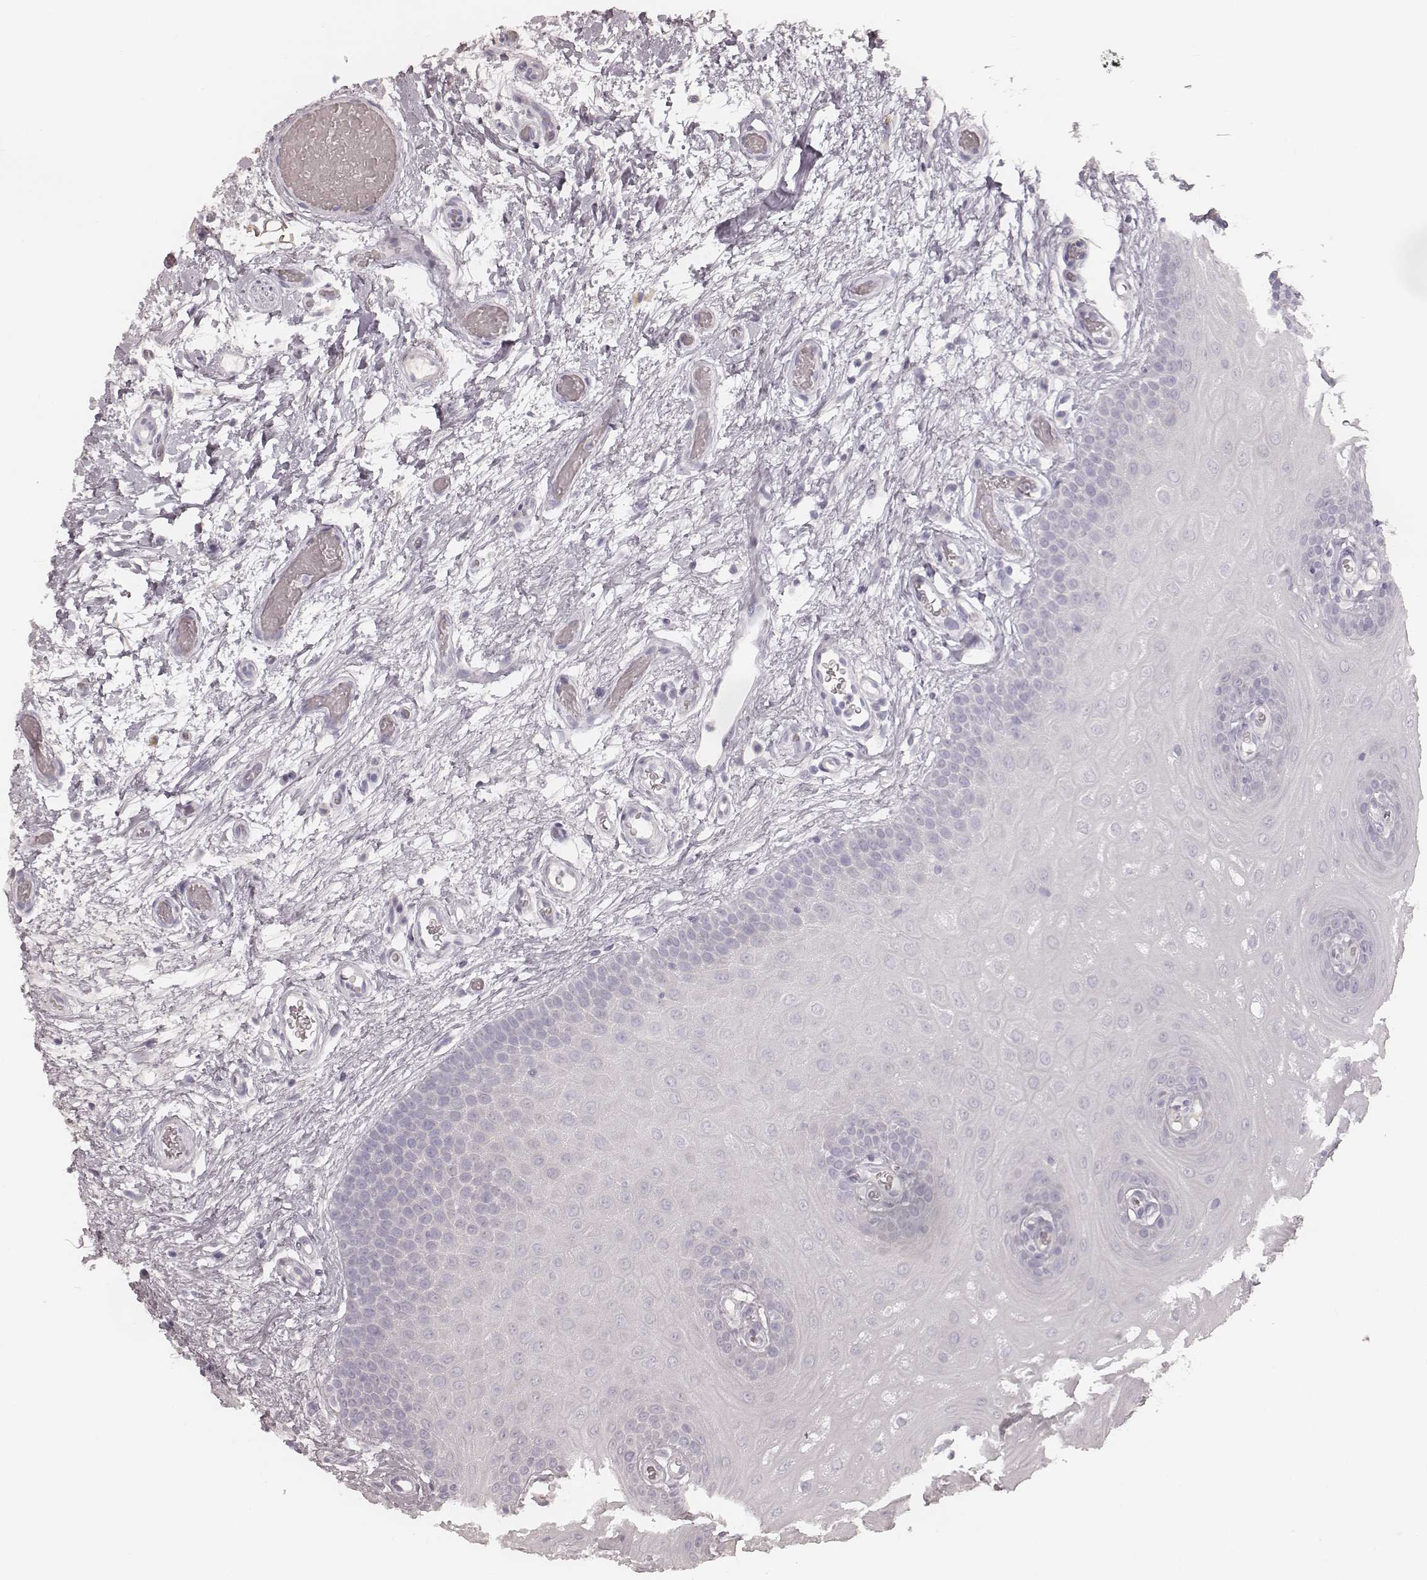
{"staining": {"intensity": "negative", "quantity": "none", "location": "none"}, "tissue": "oral mucosa", "cell_type": "Squamous epithelial cells", "image_type": "normal", "snomed": [{"axis": "morphology", "description": "Normal tissue, NOS"}, {"axis": "morphology", "description": "Squamous cell carcinoma, NOS"}, {"axis": "topography", "description": "Oral tissue"}, {"axis": "topography", "description": "Head-Neck"}], "caption": "An image of oral mucosa stained for a protein shows no brown staining in squamous epithelial cells.", "gene": "KRT26", "patient": {"sex": "male", "age": 78}}